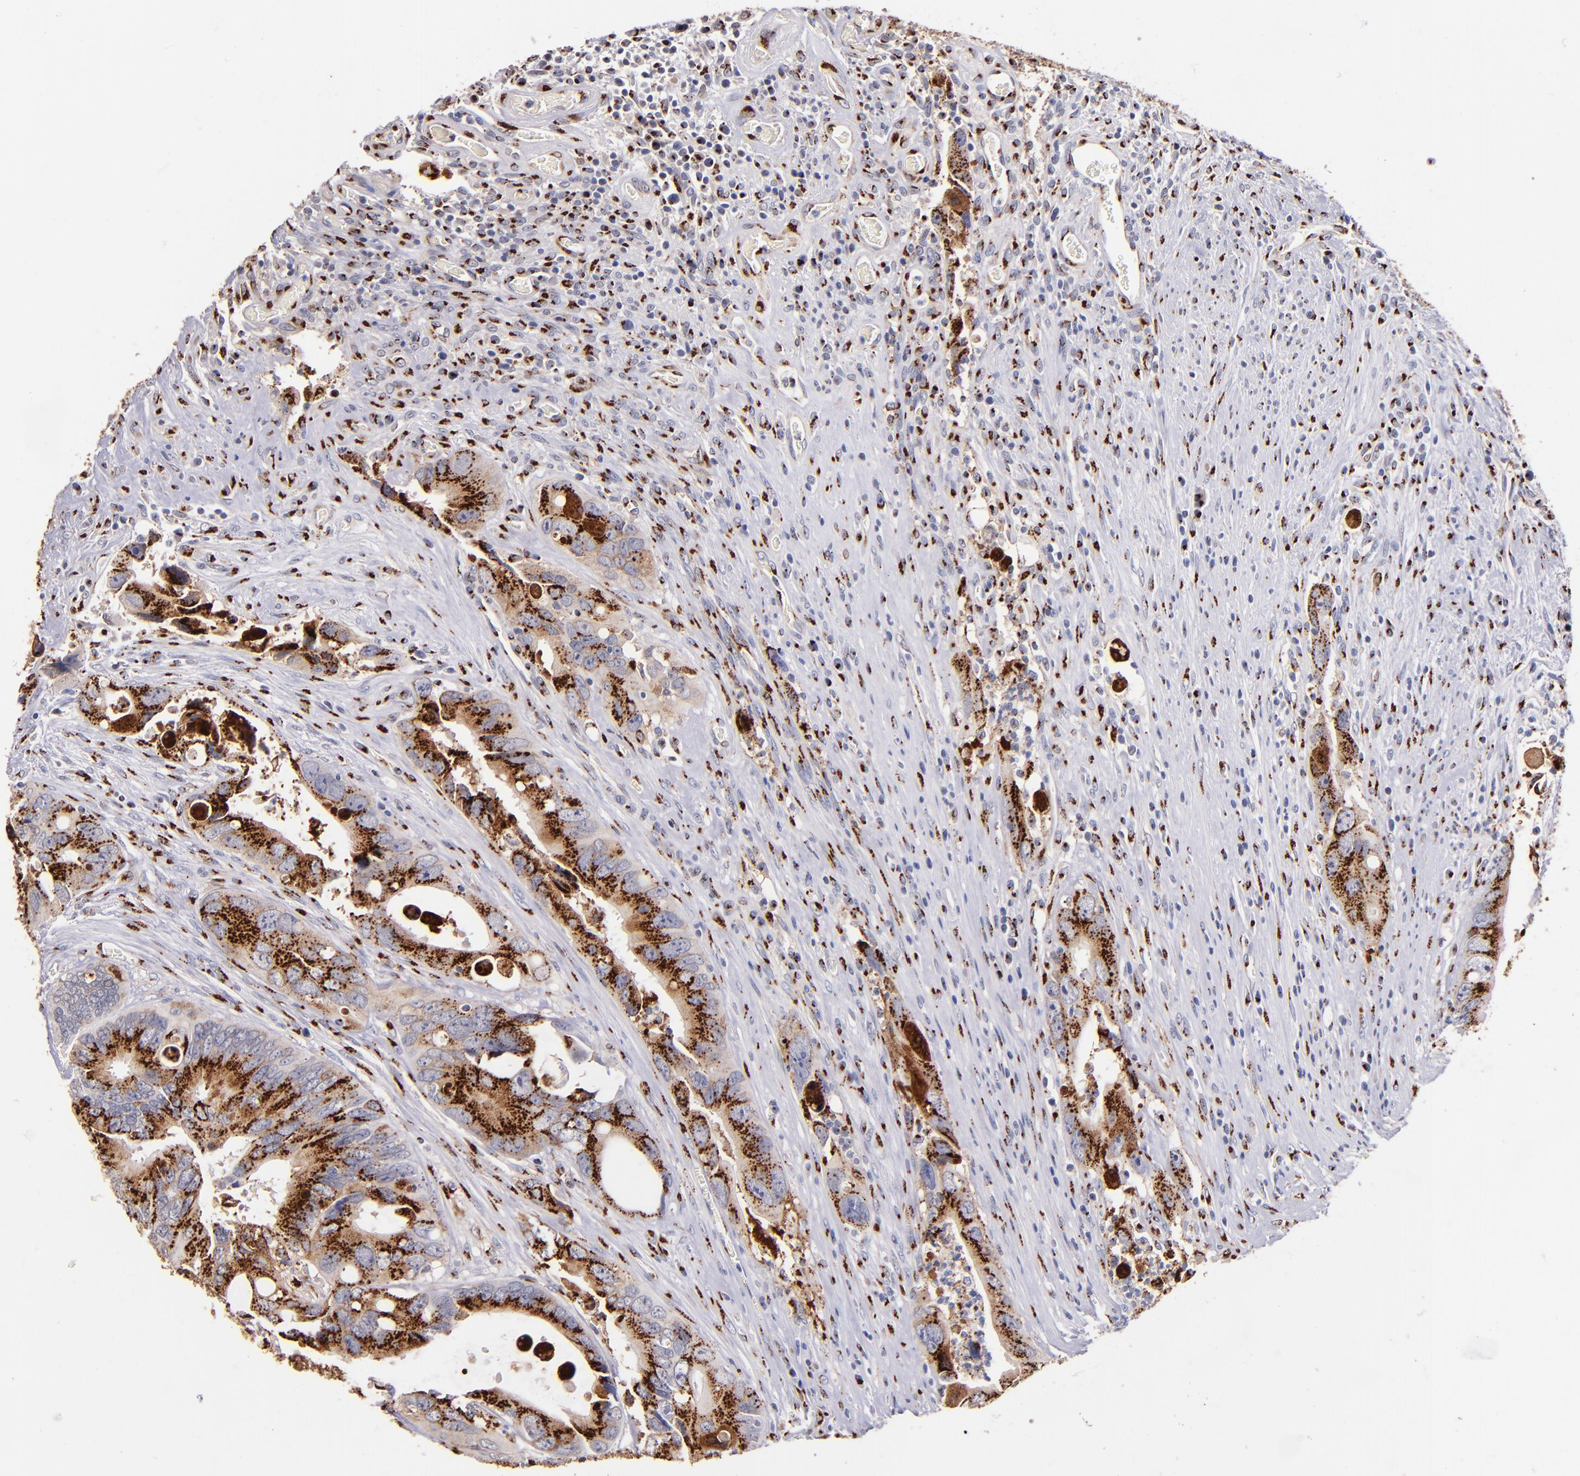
{"staining": {"intensity": "strong", "quantity": ">75%", "location": "cytoplasmic/membranous"}, "tissue": "colorectal cancer", "cell_type": "Tumor cells", "image_type": "cancer", "snomed": [{"axis": "morphology", "description": "Adenocarcinoma, NOS"}, {"axis": "topography", "description": "Rectum"}], "caption": "Adenocarcinoma (colorectal) stained with a brown dye demonstrates strong cytoplasmic/membranous positive staining in about >75% of tumor cells.", "gene": "GOLIM4", "patient": {"sex": "male", "age": 70}}